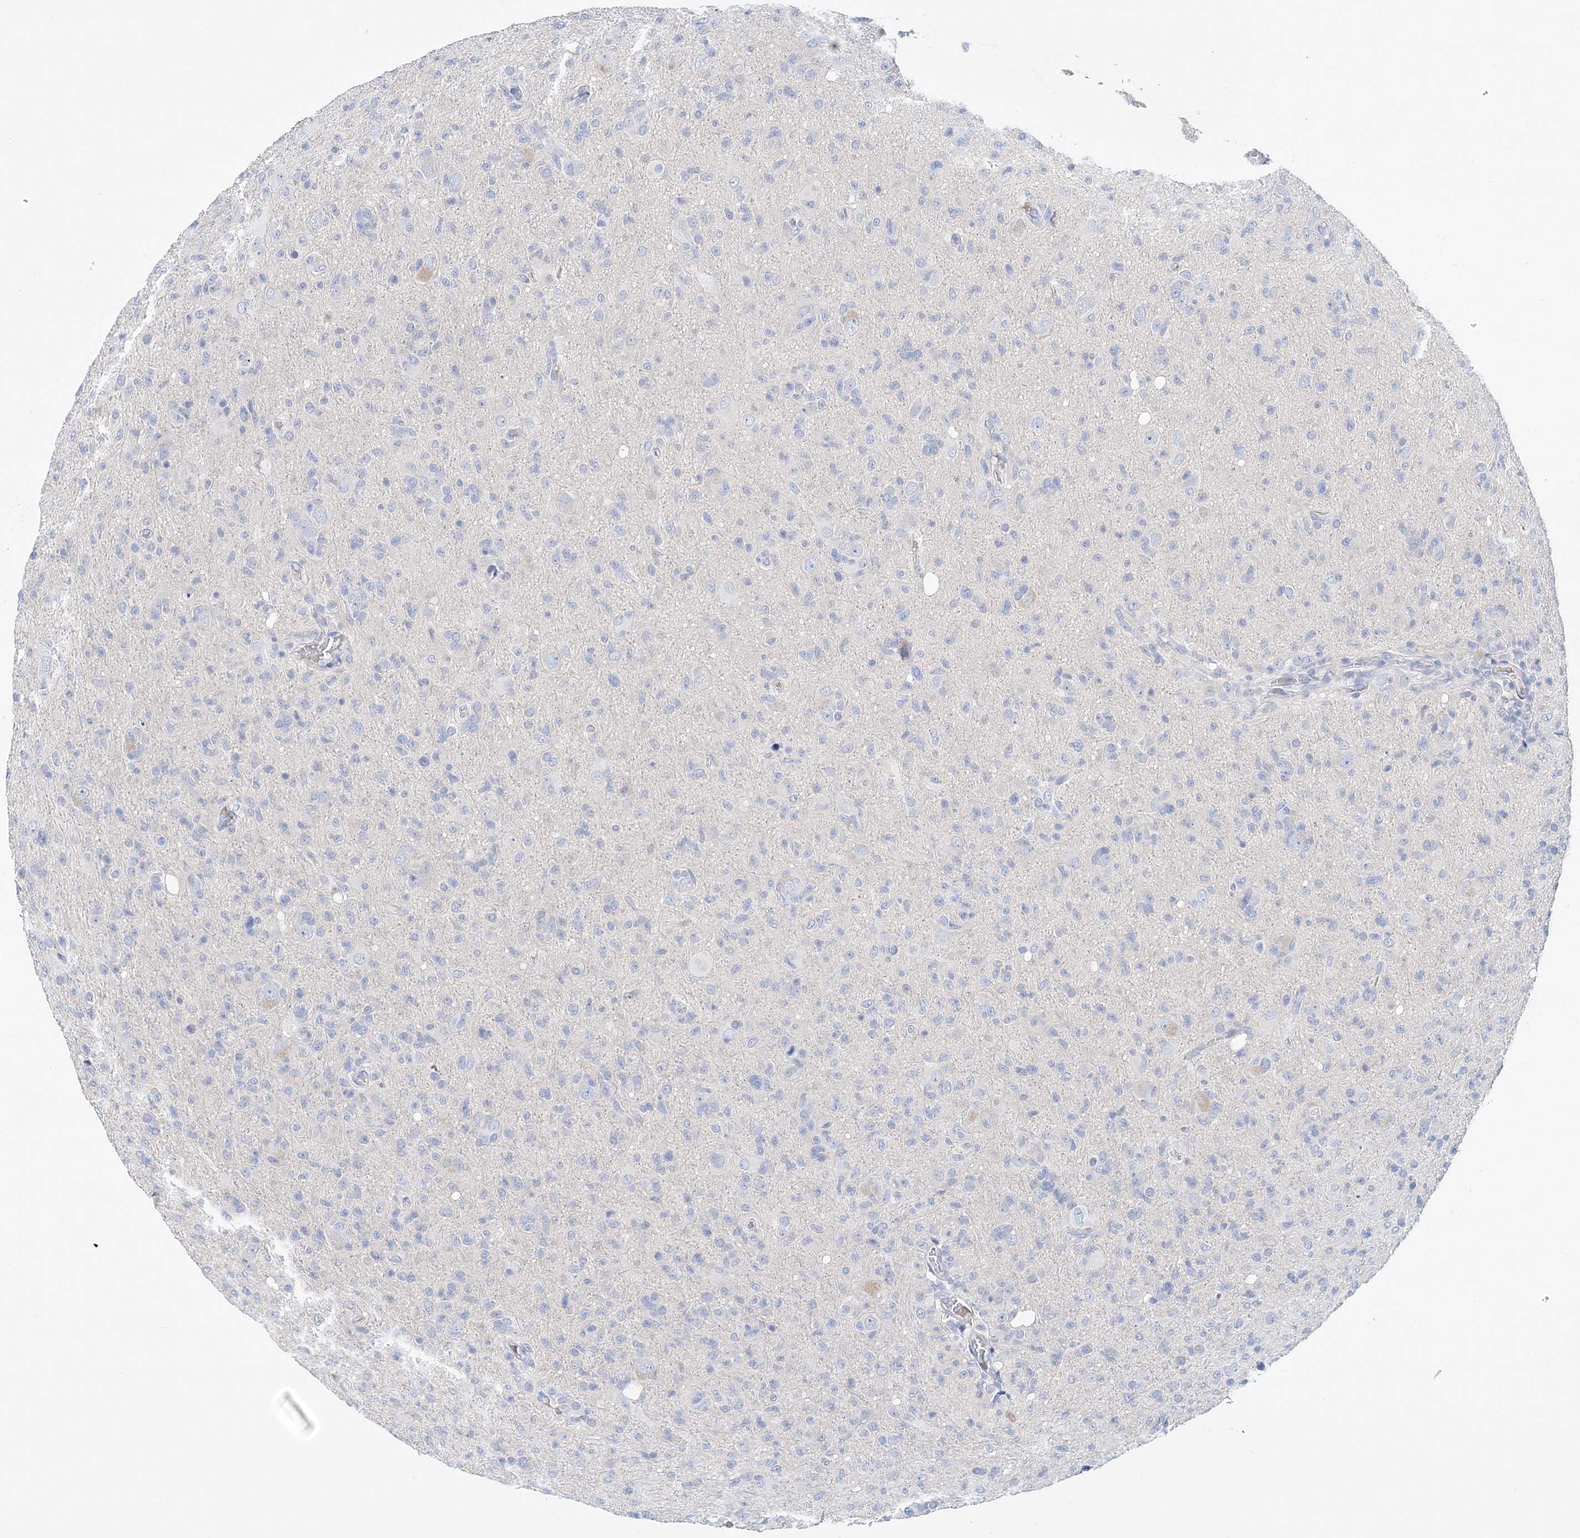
{"staining": {"intensity": "negative", "quantity": "none", "location": "none"}, "tissue": "glioma", "cell_type": "Tumor cells", "image_type": "cancer", "snomed": [{"axis": "morphology", "description": "Glioma, malignant, High grade"}, {"axis": "topography", "description": "Brain"}], "caption": "An immunohistochemistry (IHC) micrograph of glioma is shown. There is no staining in tumor cells of glioma.", "gene": "LRRIQ4", "patient": {"sex": "female", "age": 57}}